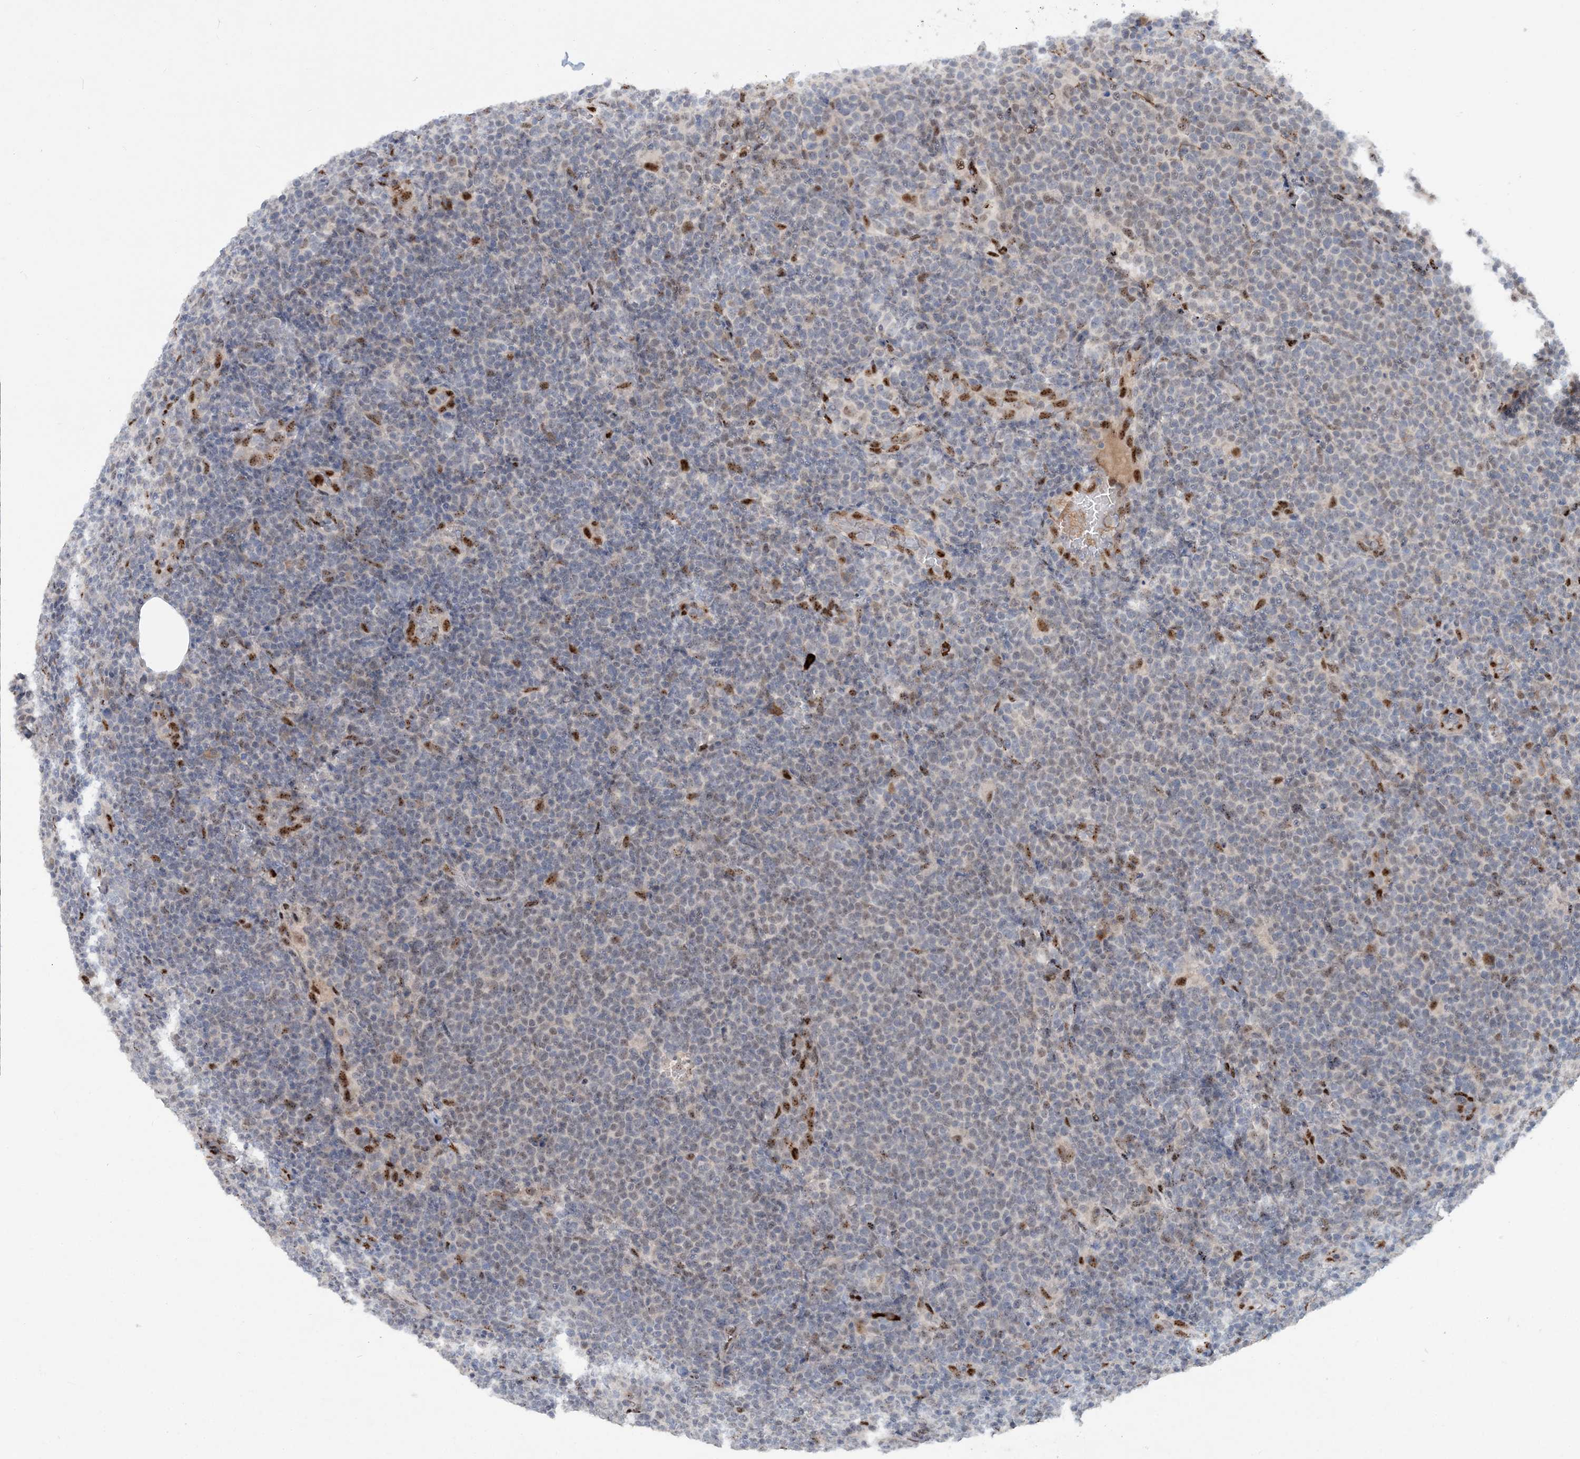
{"staining": {"intensity": "weak", "quantity": "<25%", "location": "nuclear"}, "tissue": "lymphoma", "cell_type": "Tumor cells", "image_type": "cancer", "snomed": [{"axis": "morphology", "description": "Malignant lymphoma, non-Hodgkin's type, High grade"}, {"axis": "topography", "description": "Lymph node"}], "caption": "The image exhibits no significant positivity in tumor cells of lymphoma. (Brightfield microscopy of DAB immunohistochemistry at high magnification).", "gene": "GIN1", "patient": {"sex": "male", "age": 61}}